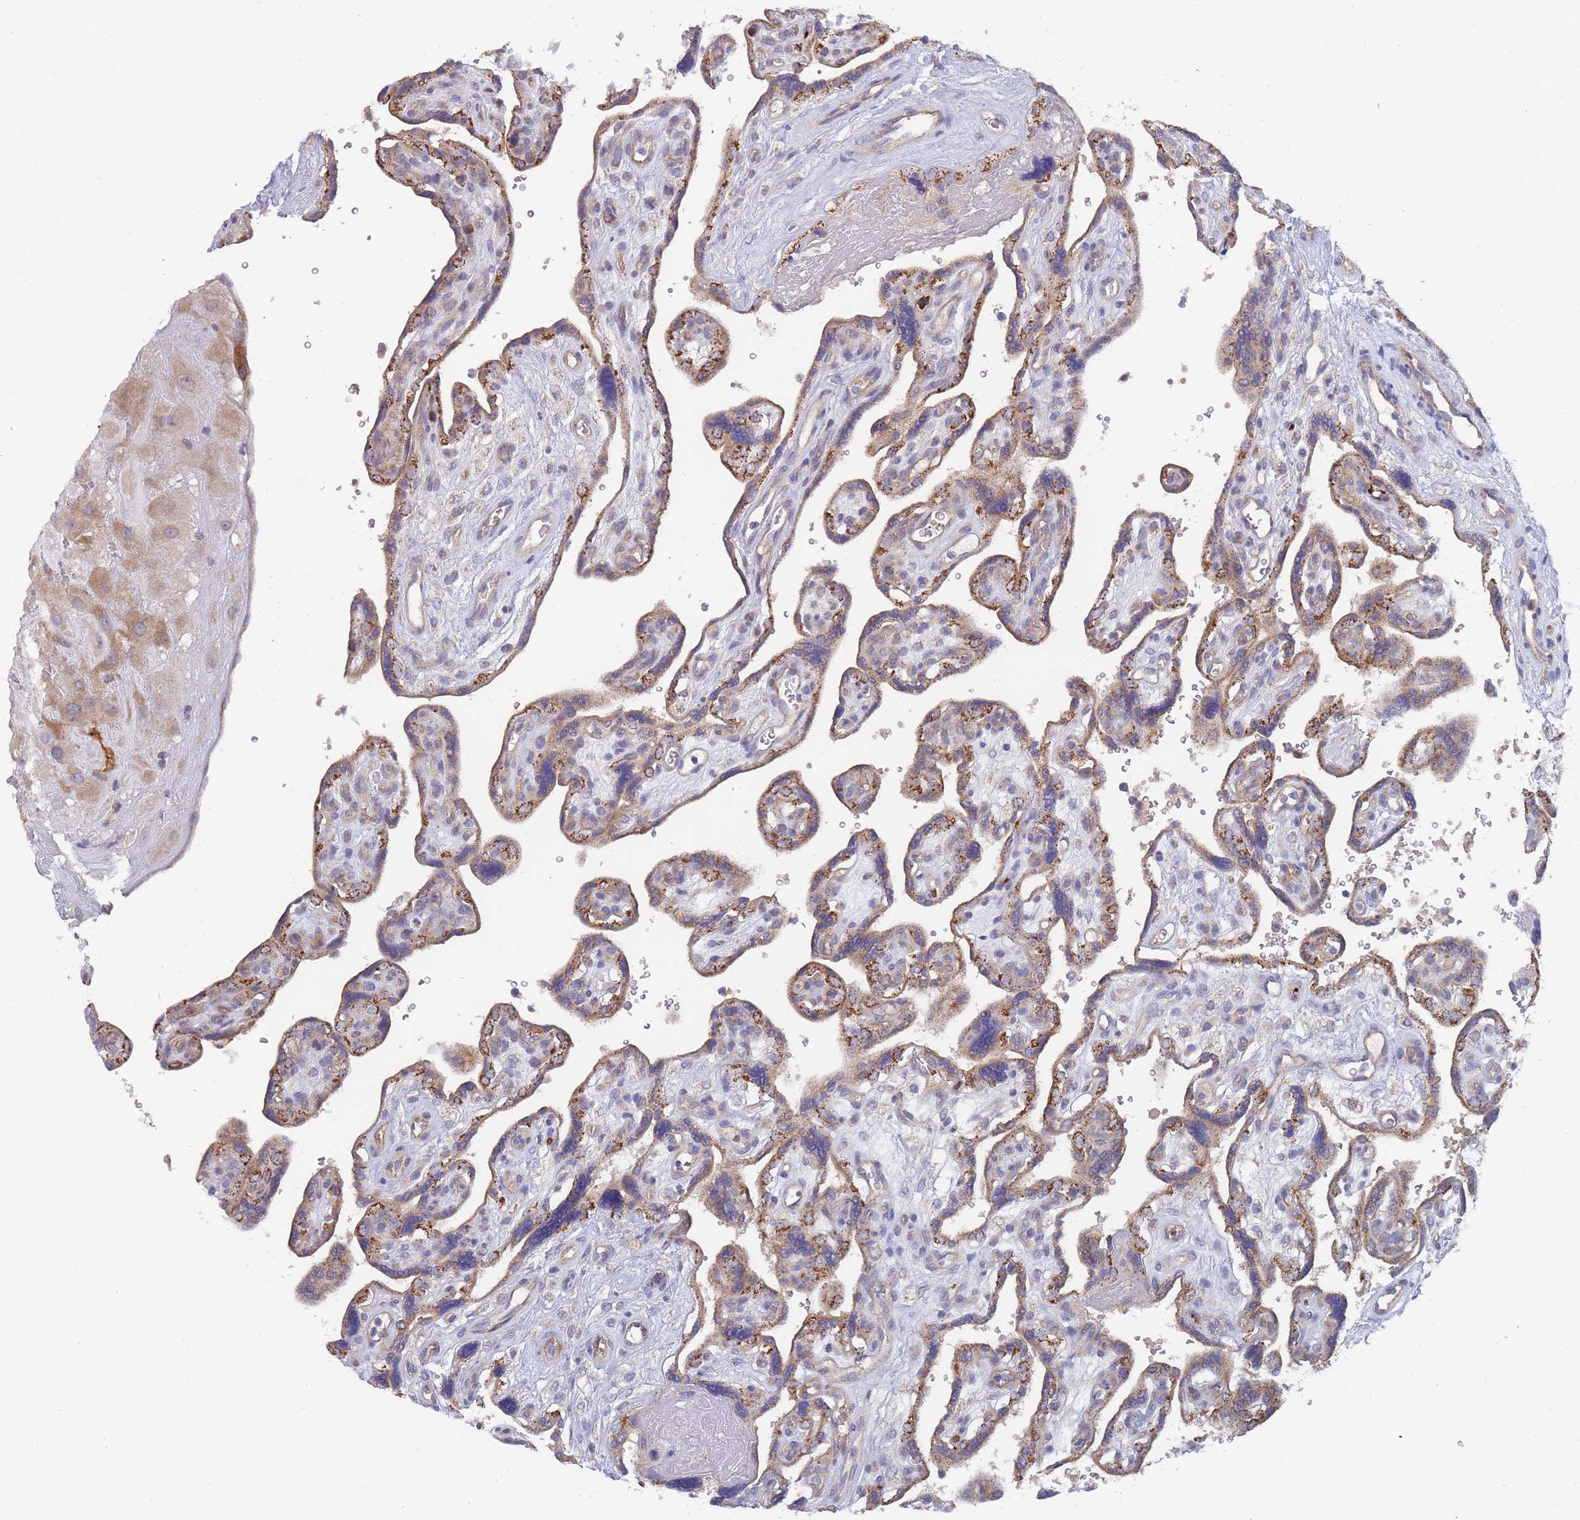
{"staining": {"intensity": "weak", "quantity": "25%-75%", "location": "cytoplasmic/membranous"}, "tissue": "placenta", "cell_type": "Decidual cells", "image_type": "normal", "snomed": [{"axis": "morphology", "description": "Normal tissue, NOS"}, {"axis": "topography", "description": "Placenta"}], "caption": "High-power microscopy captured an immunohistochemistry photomicrograph of unremarkable placenta, revealing weak cytoplasmic/membranous staining in about 25%-75% of decidual cells. (IHC, brightfield microscopy, high magnification).", "gene": "NUB1", "patient": {"sex": "female", "age": 39}}